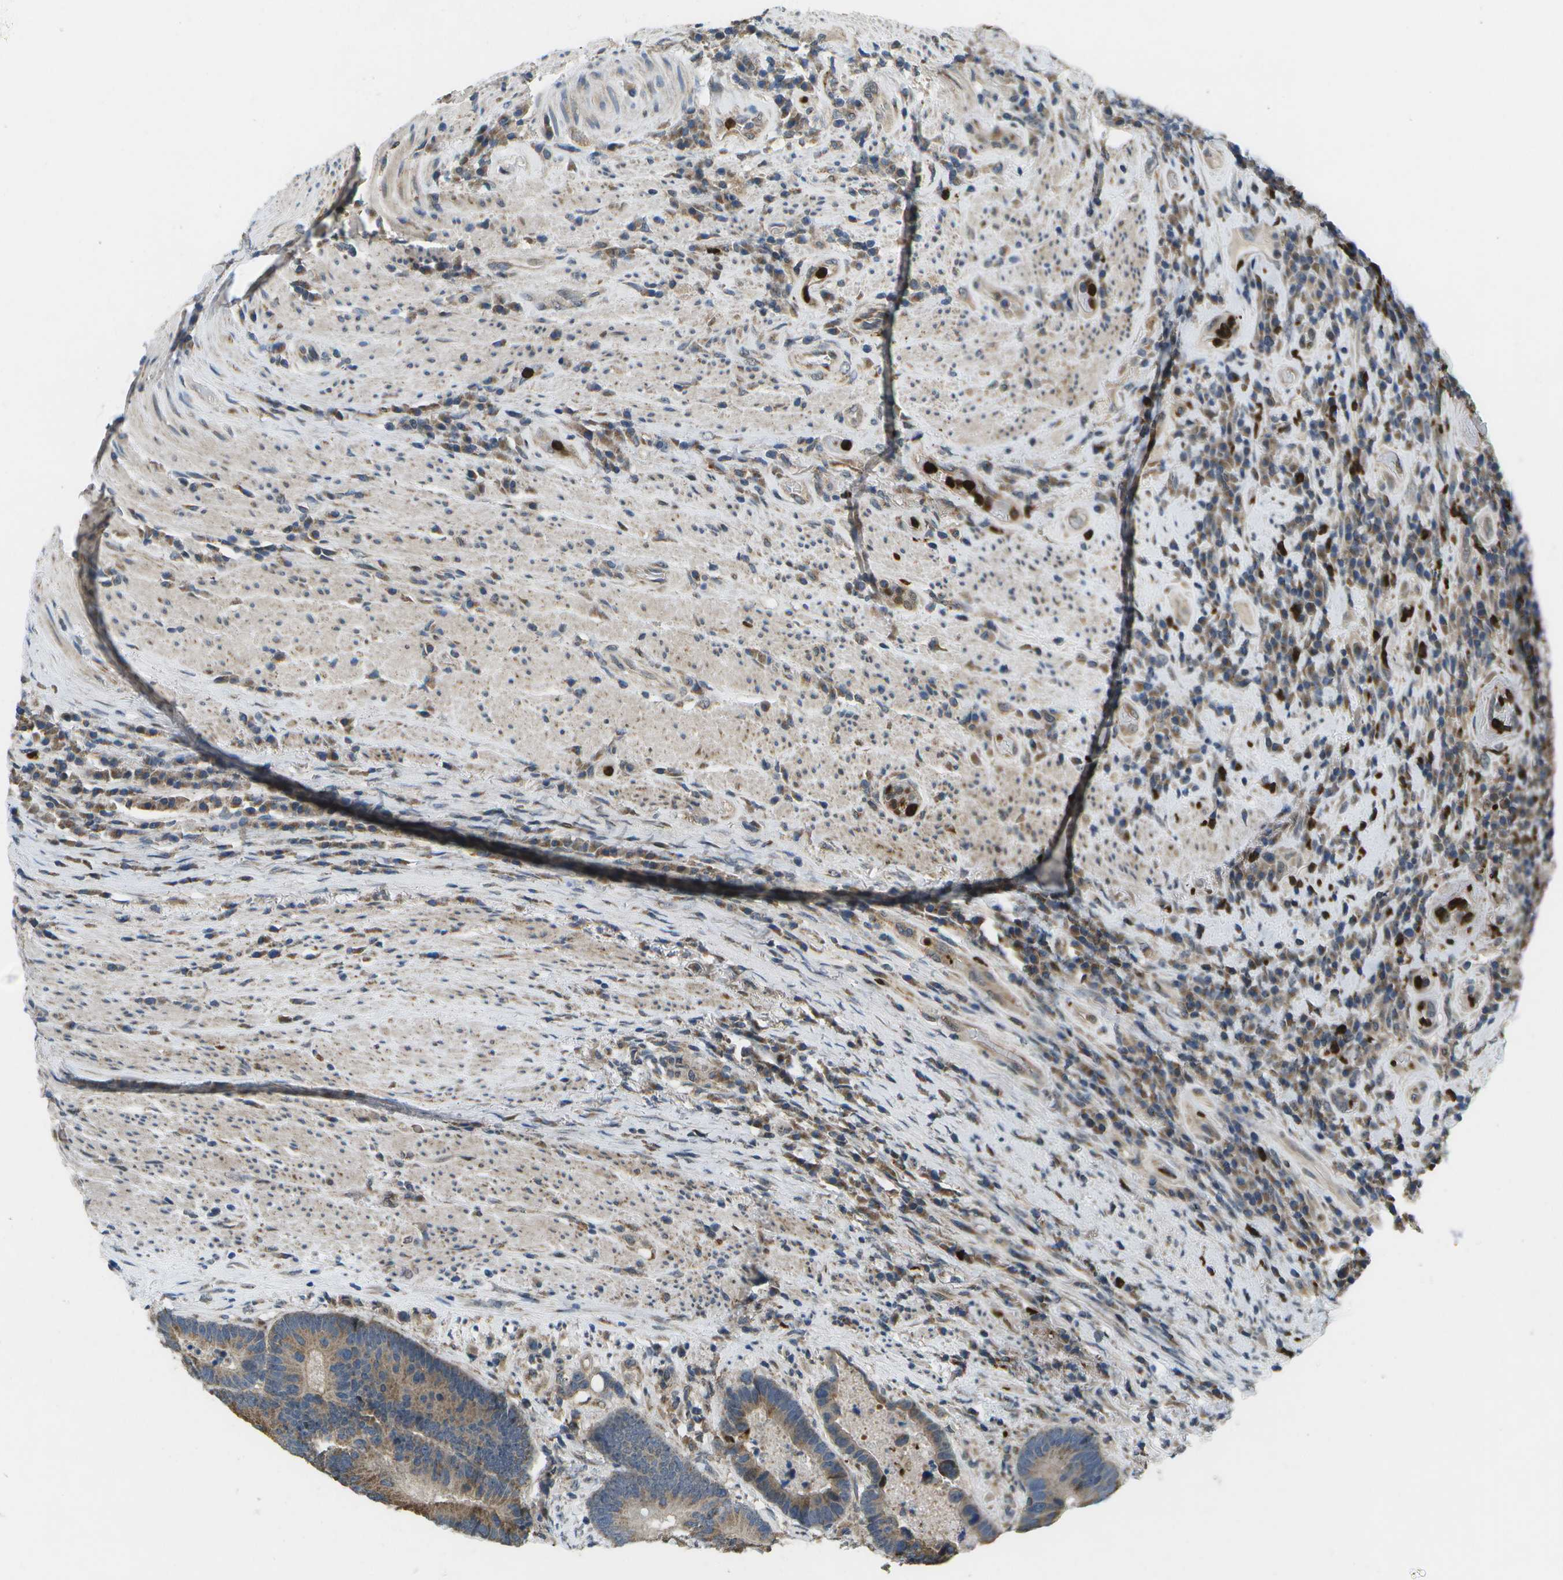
{"staining": {"intensity": "moderate", "quantity": "25%-75%", "location": "cytoplasmic/membranous"}, "tissue": "colorectal cancer", "cell_type": "Tumor cells", "image_type": "cancer", "snomed": [{"axis": "morphology", "description": "Adenocarcinoma, NOS"}, {"axis": "topography", "description": "Rectum"}], "caption": "The immunohistochemical stain highlights moderate cytoplasmic/membranous positivity in tumor cells of colorectal adenocarcinoma tissue.", "gene": "GALNT15", "patient": {"sex": "male", "age": 51}}